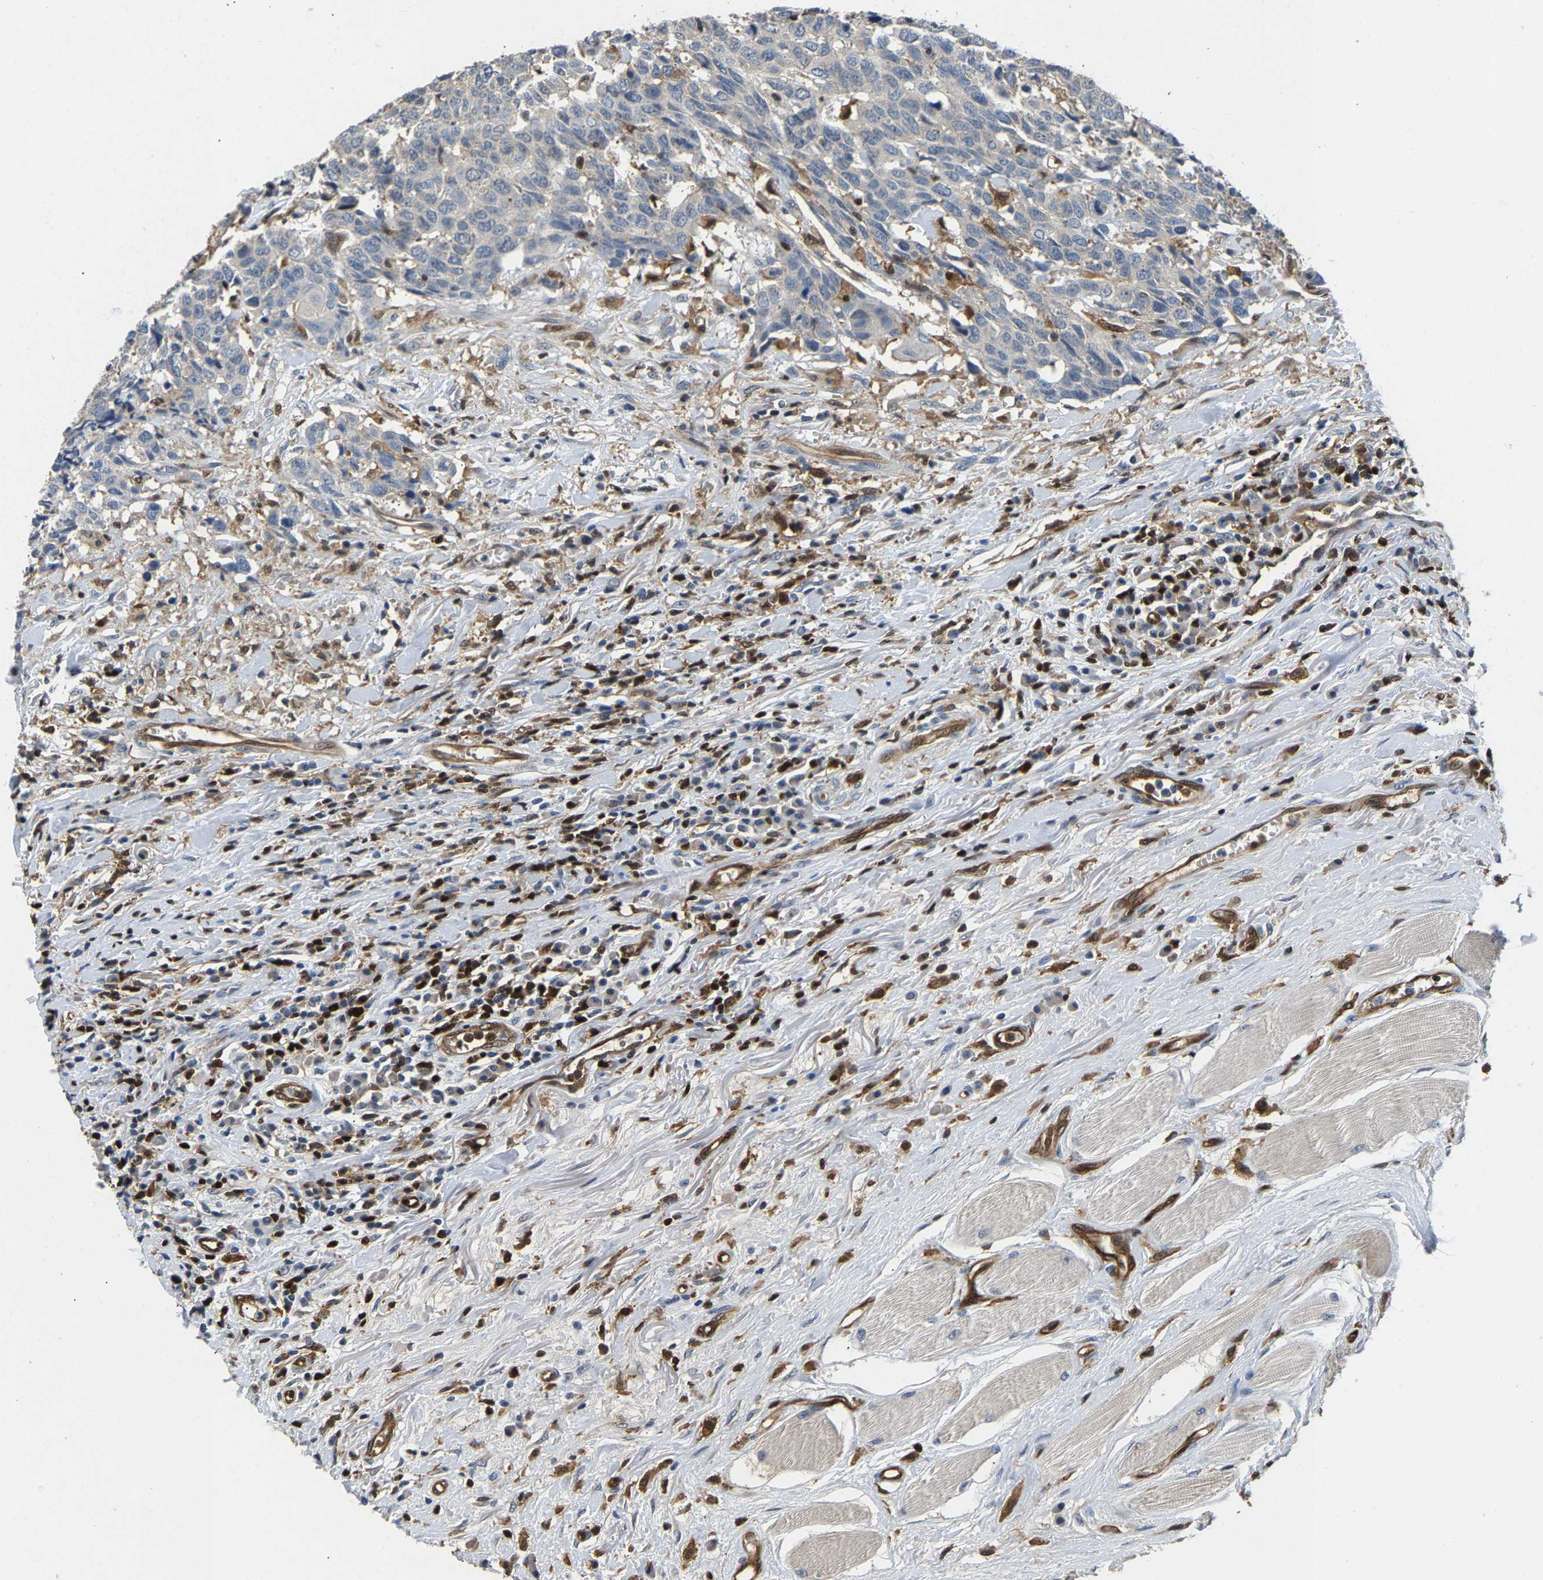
{"staining": {"intensity": "negative", "quantity": "none", "location": "none"}, "tissue": "head and neck cancer", "cell_type": "Tumor cells", "image_type": "cancer", "snomed": [{"axis": "morphology", "description": "Squamous cell carcinoma, NOS"}, {"axis": "topography", "description": "Head-Neck"}], "caption": "DAB (3,3'-diaminobenzidine) immunohistochemical staining of head and neck squamous cell carcinoma demonstrates no significant expression in tumor cells.", "gene": "GIMAP7", "patient": {"sex": "male", "age": 66}}